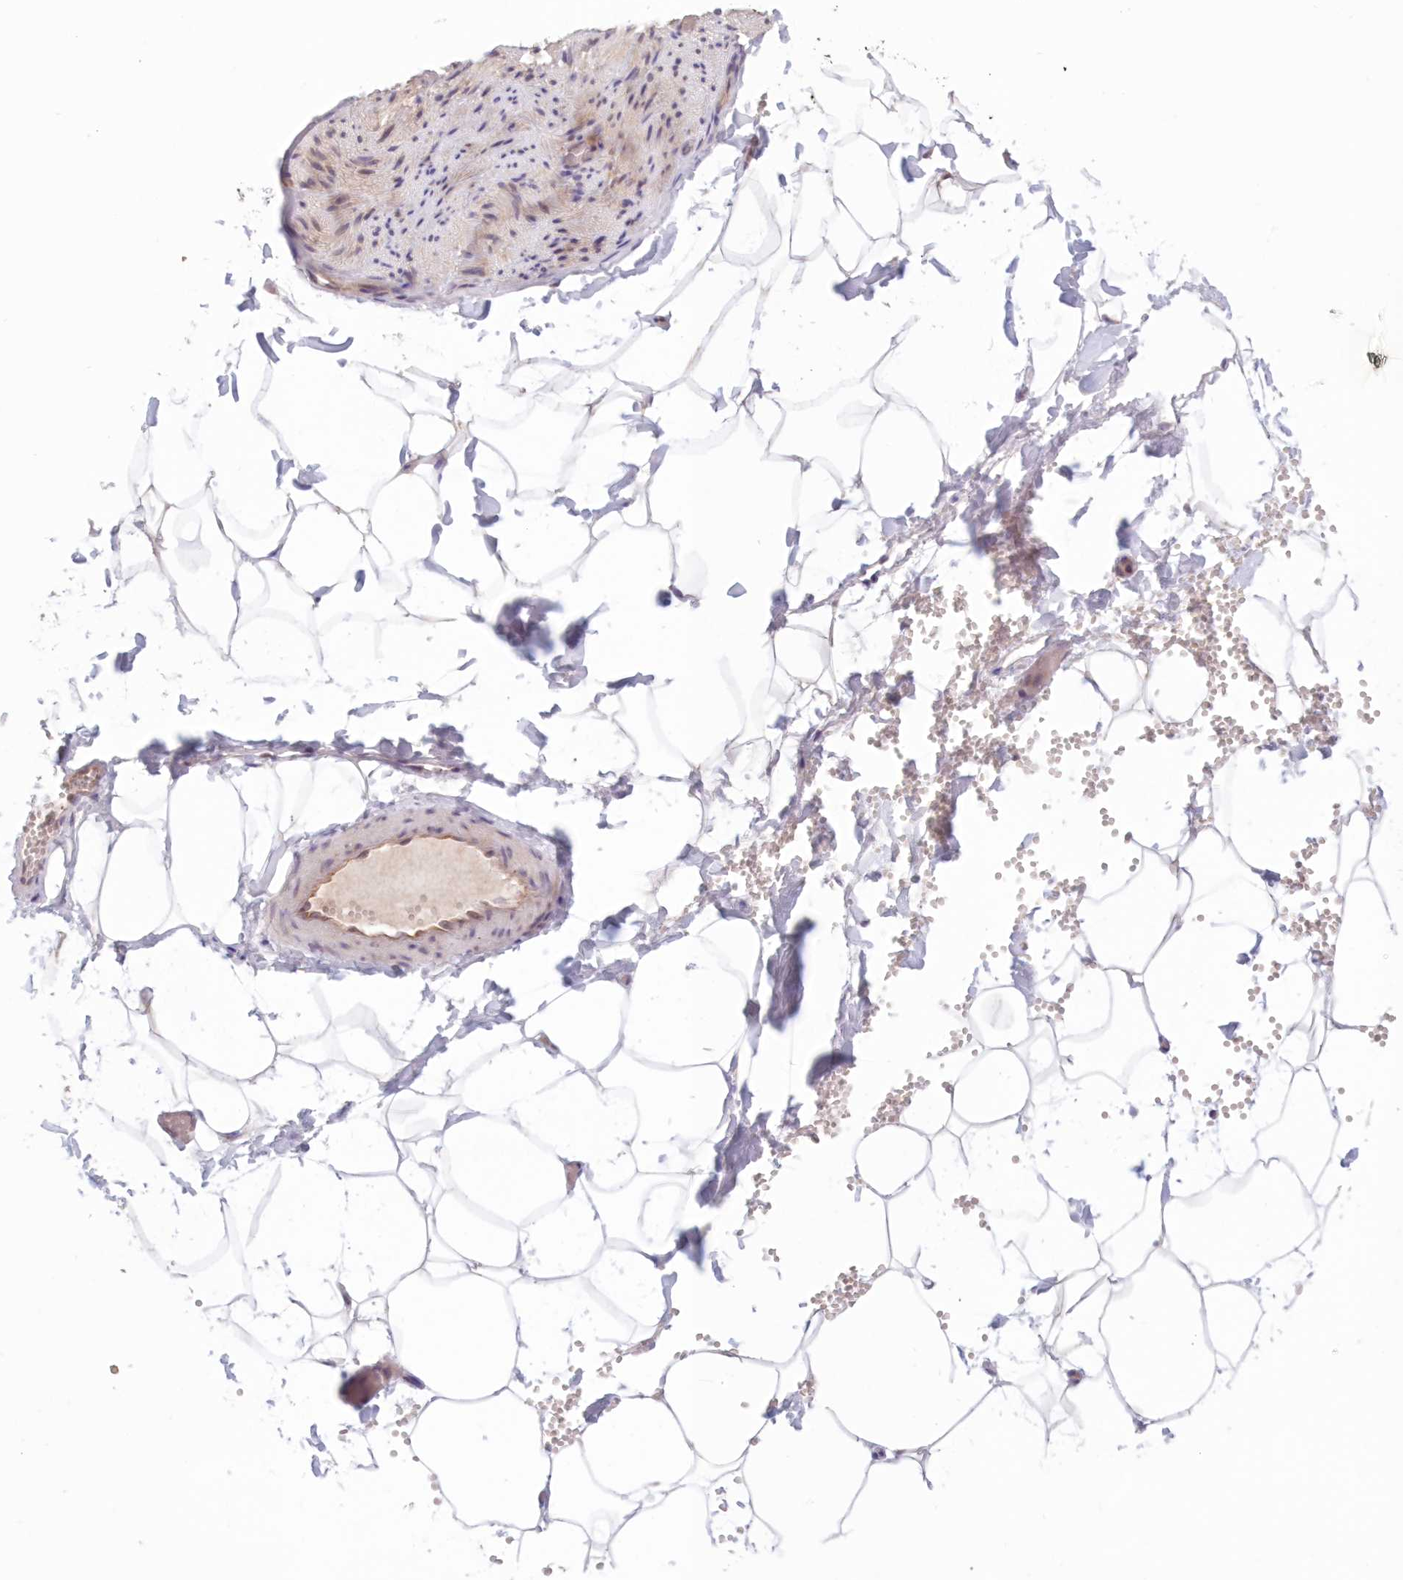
{"staining": {"intensity": "negative", "quantity": "none", "location": "none"}, "tissue": "adipose tissue", "cell_type": "Adipocytes", "image_type": "normal", "snomed": [{"axis": "morphology", "description": "Normal tissue, NOS"}, {"axis": "topography", "description": "Gallbladder"}, {"axis": "topography", "description": "Peripheral nerve tissue"}], "caption": "This is an immunohistochemistry (IHC) micrograph of benign human adipose tissue. There is no expression in adipocytes.", "gene": "PCYOX1L", "patient": {"sex": "male", "age": 38}}